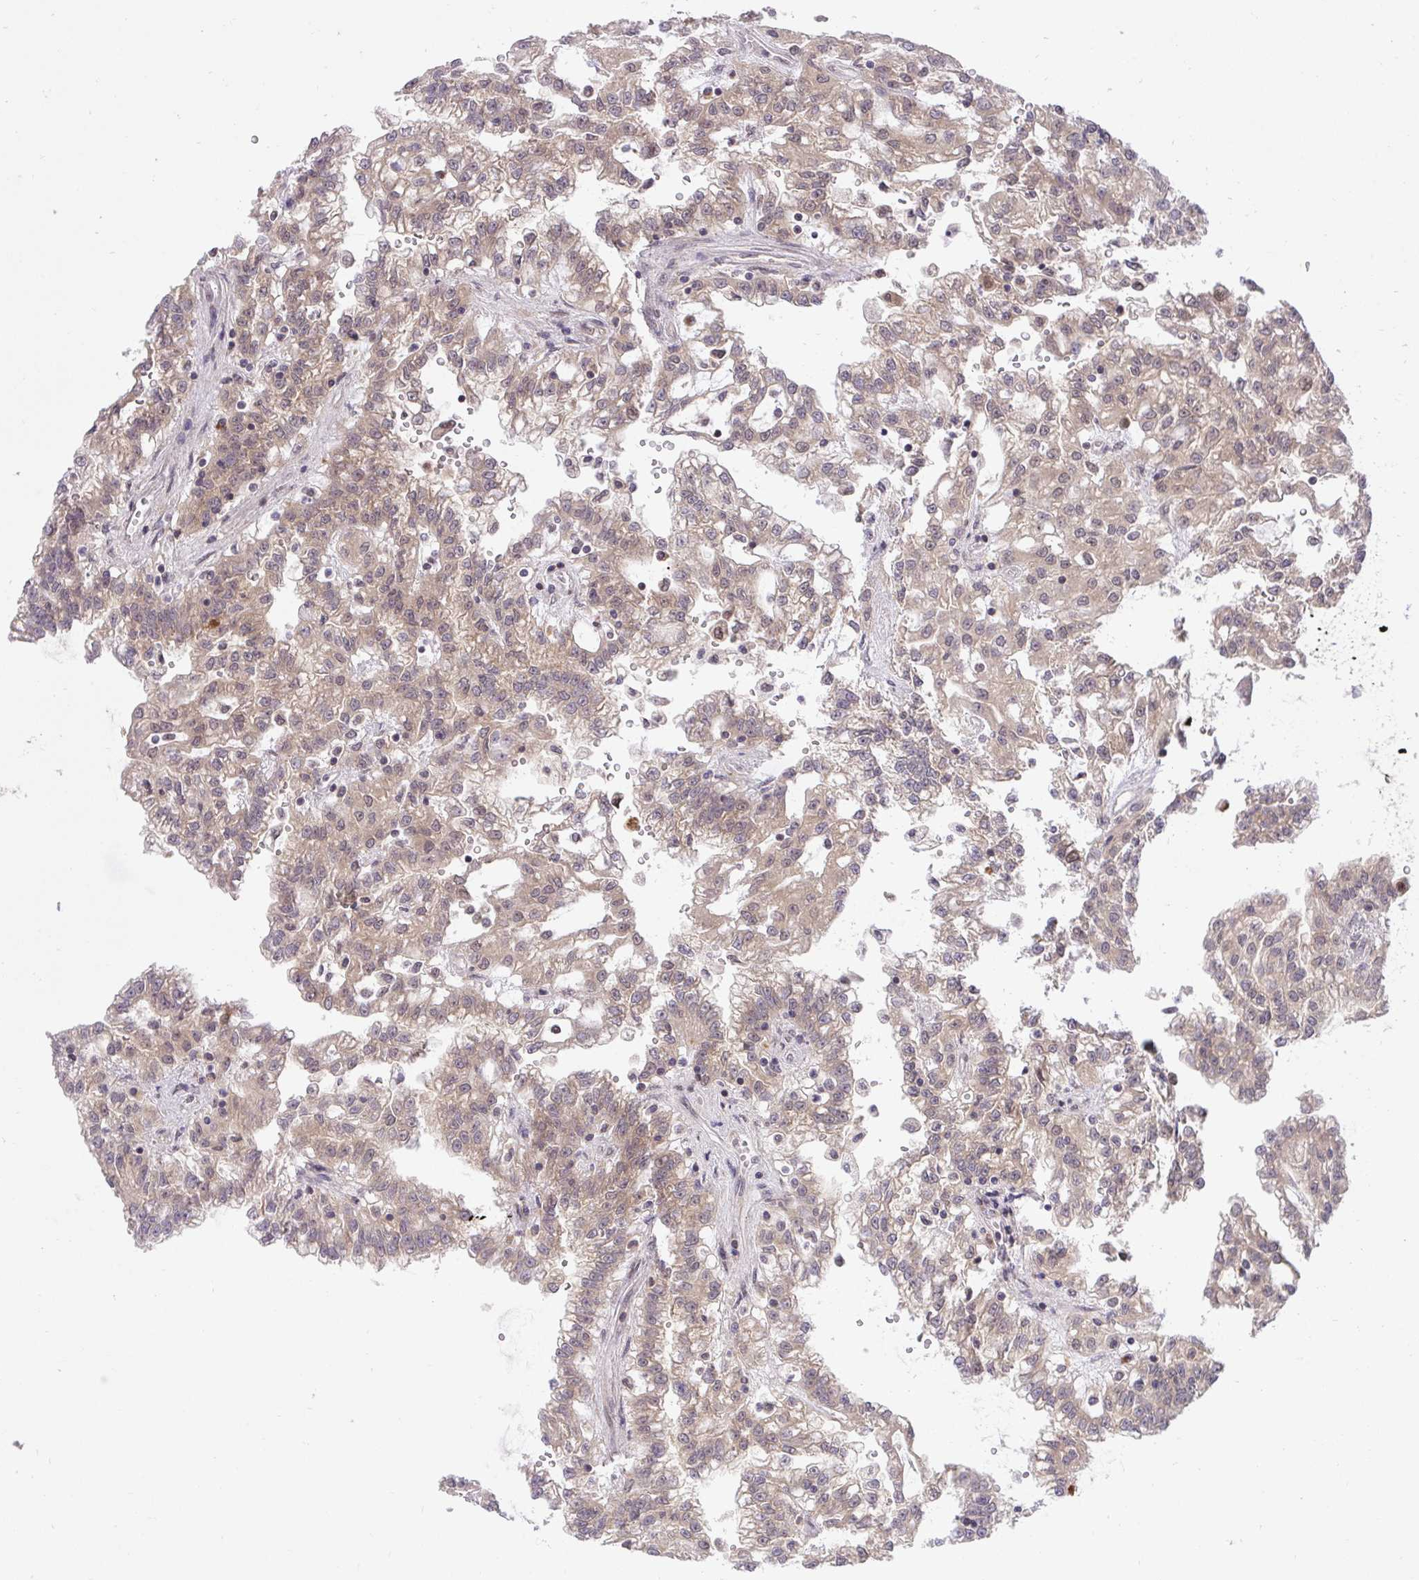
{"staining": {"intensity": "weak", "quantity": ">75%", "location": "cytoplasmic/membranous"}, "tissue": "renal cancer", "cell_type": "Tumor cells", "image_type": "cancer", "snomed": [{"axis": "morphology", "description": "Adenocarcinoma, NOS"}, {"axis": "topography", "description": "Kidney"}], "caption": "Protein expression analysis of human renal adenocarcinoma reveals weak cytoplasmic/membranous staining in approximately >75% of tumor cells.", "gene": "ERI1", "patient": {"sex": "male", "age": 63}}